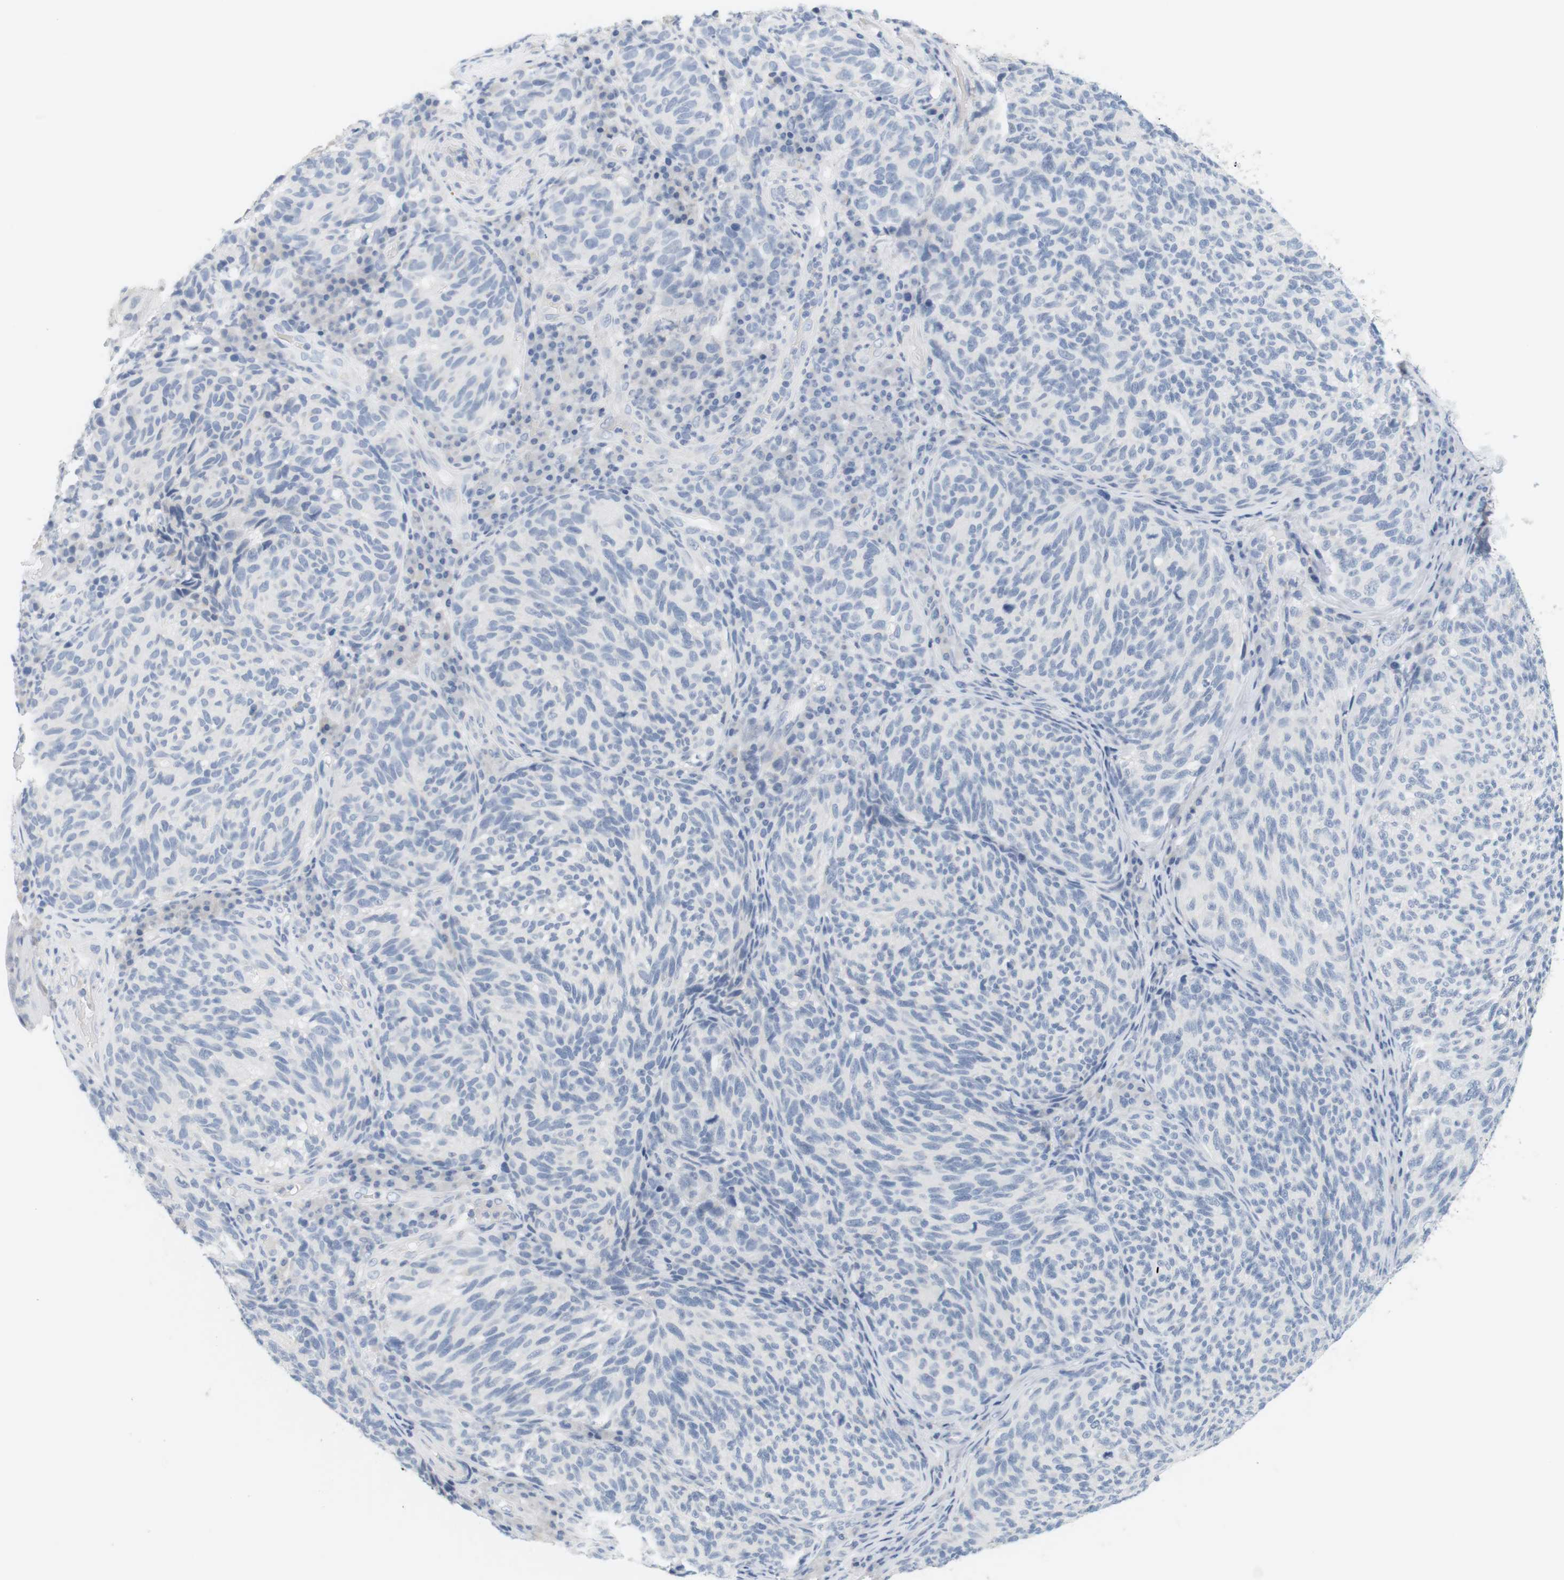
{"staining": {"intensity": "negative", "quantity": "none", "location": "none"}, "tissue": "melanoma", "cell_type": "Tumor cells", "image_type": "cancer", "snomed": [{"axis": "morphology", "description": "Malignant melanoma, NOS"}, {"axis": "topography", "description": "Skin"}], "caption": "The photomicrograph demonstrates no staining of tumor cells in melanoma.", "gene": "OPRM1", "patient": {"sex": "female", "age": 73}}